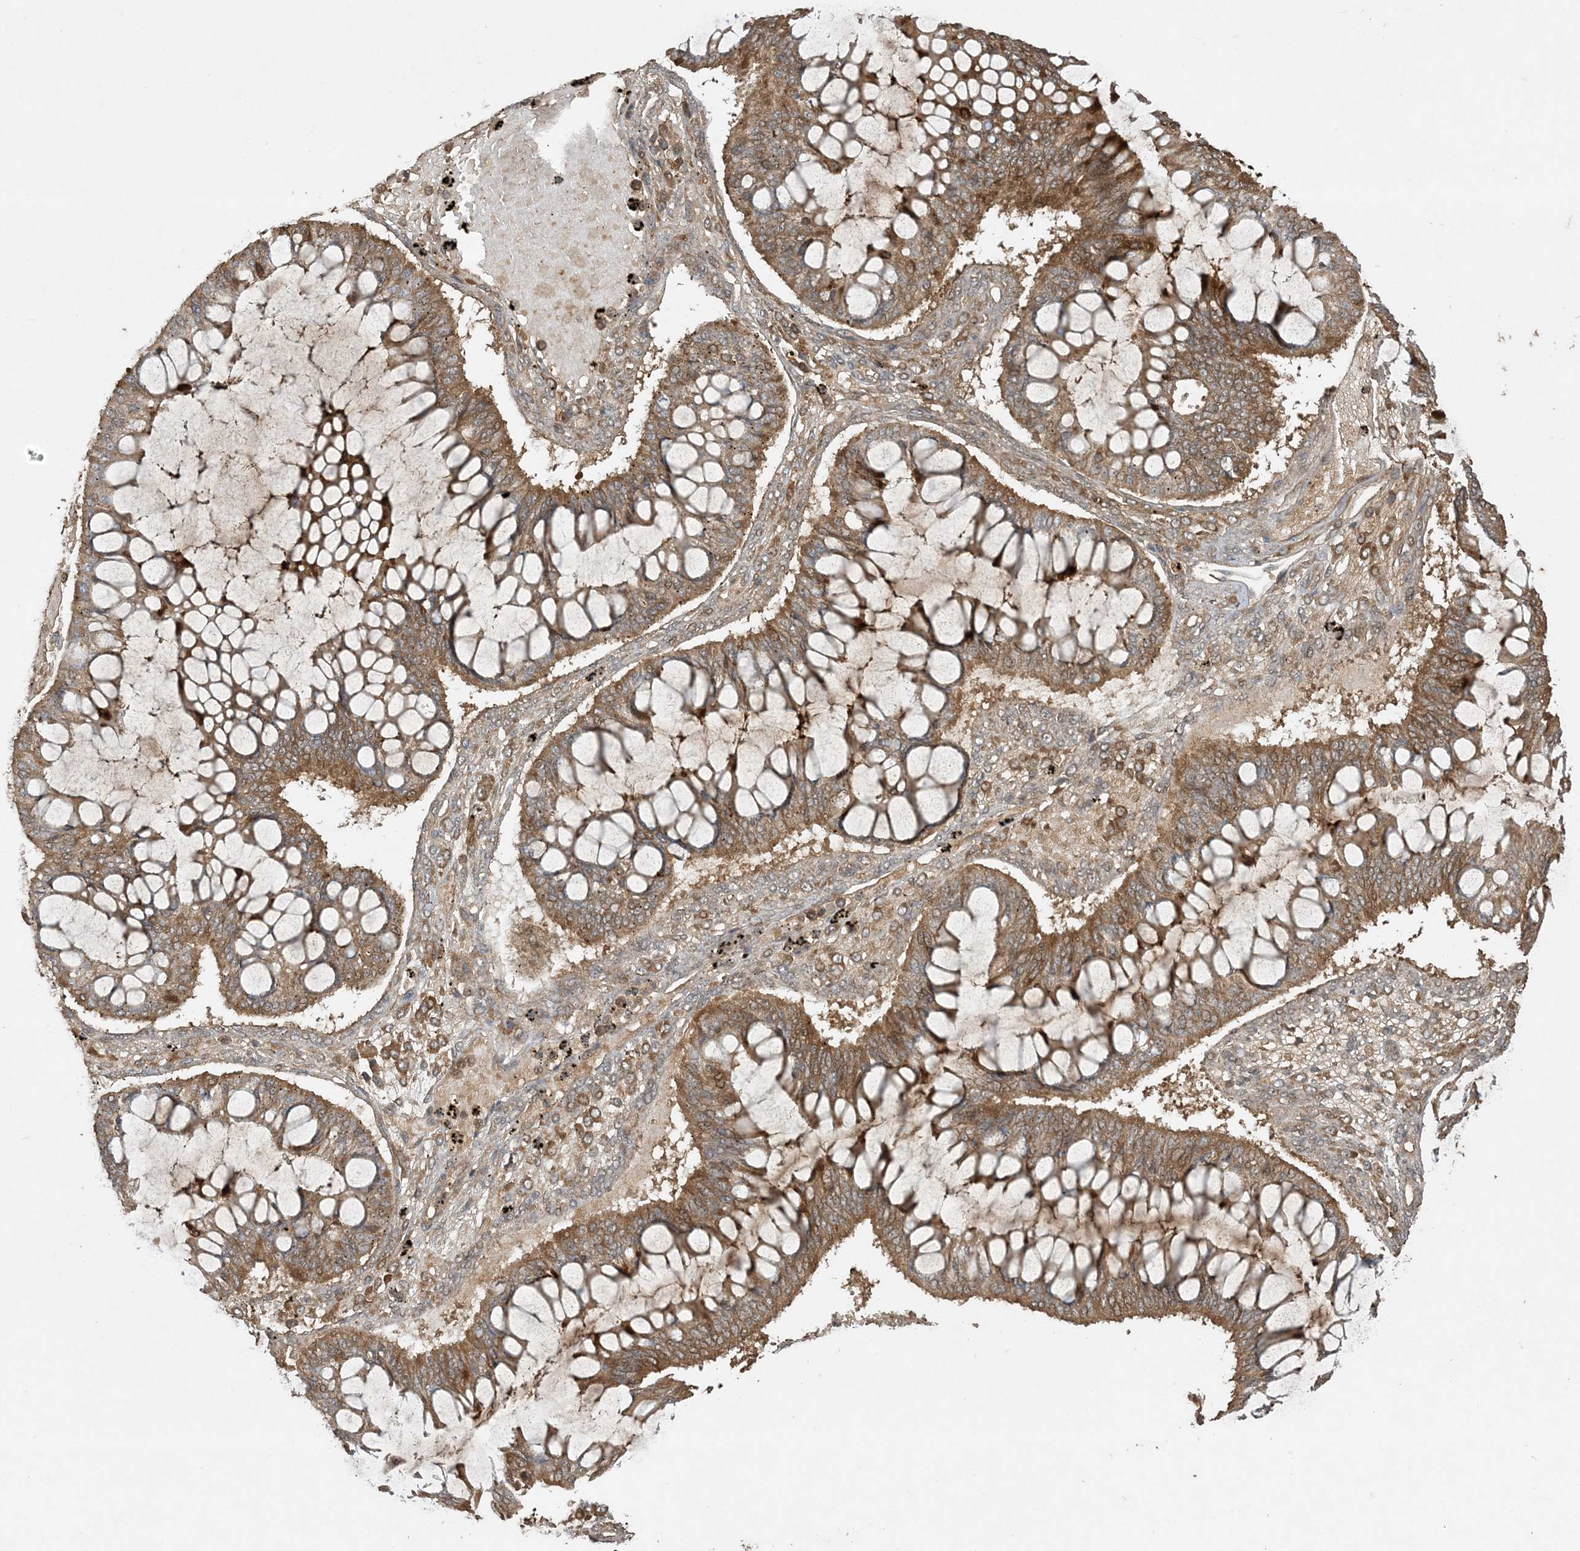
{"staining": {"intensity": "moderate", "quantity": ">75%", "location": "cytoplasmic/membranous"}, "tissue": "ovarian cancer", "cell_type": "Tumor cells", "image_type": "cancer", "snomed": [{"axis": "morphology", "description": "Cystadenocarcinoma, mucinous, NOS"}, {"axis": "topography", "description": "Ovary"}], "caption": "Mucinous cystadenocarcinoma (ovarian) was stained to show a protein in brown. There is medium levels of moderate cytoplasmic/membranous expression in about >75% of tumor cells. The protein is shown in brown color, while the nuclei are stained blue.", "gene": "EFCAB8", "patient": {"sex": "female", "age": 73}}